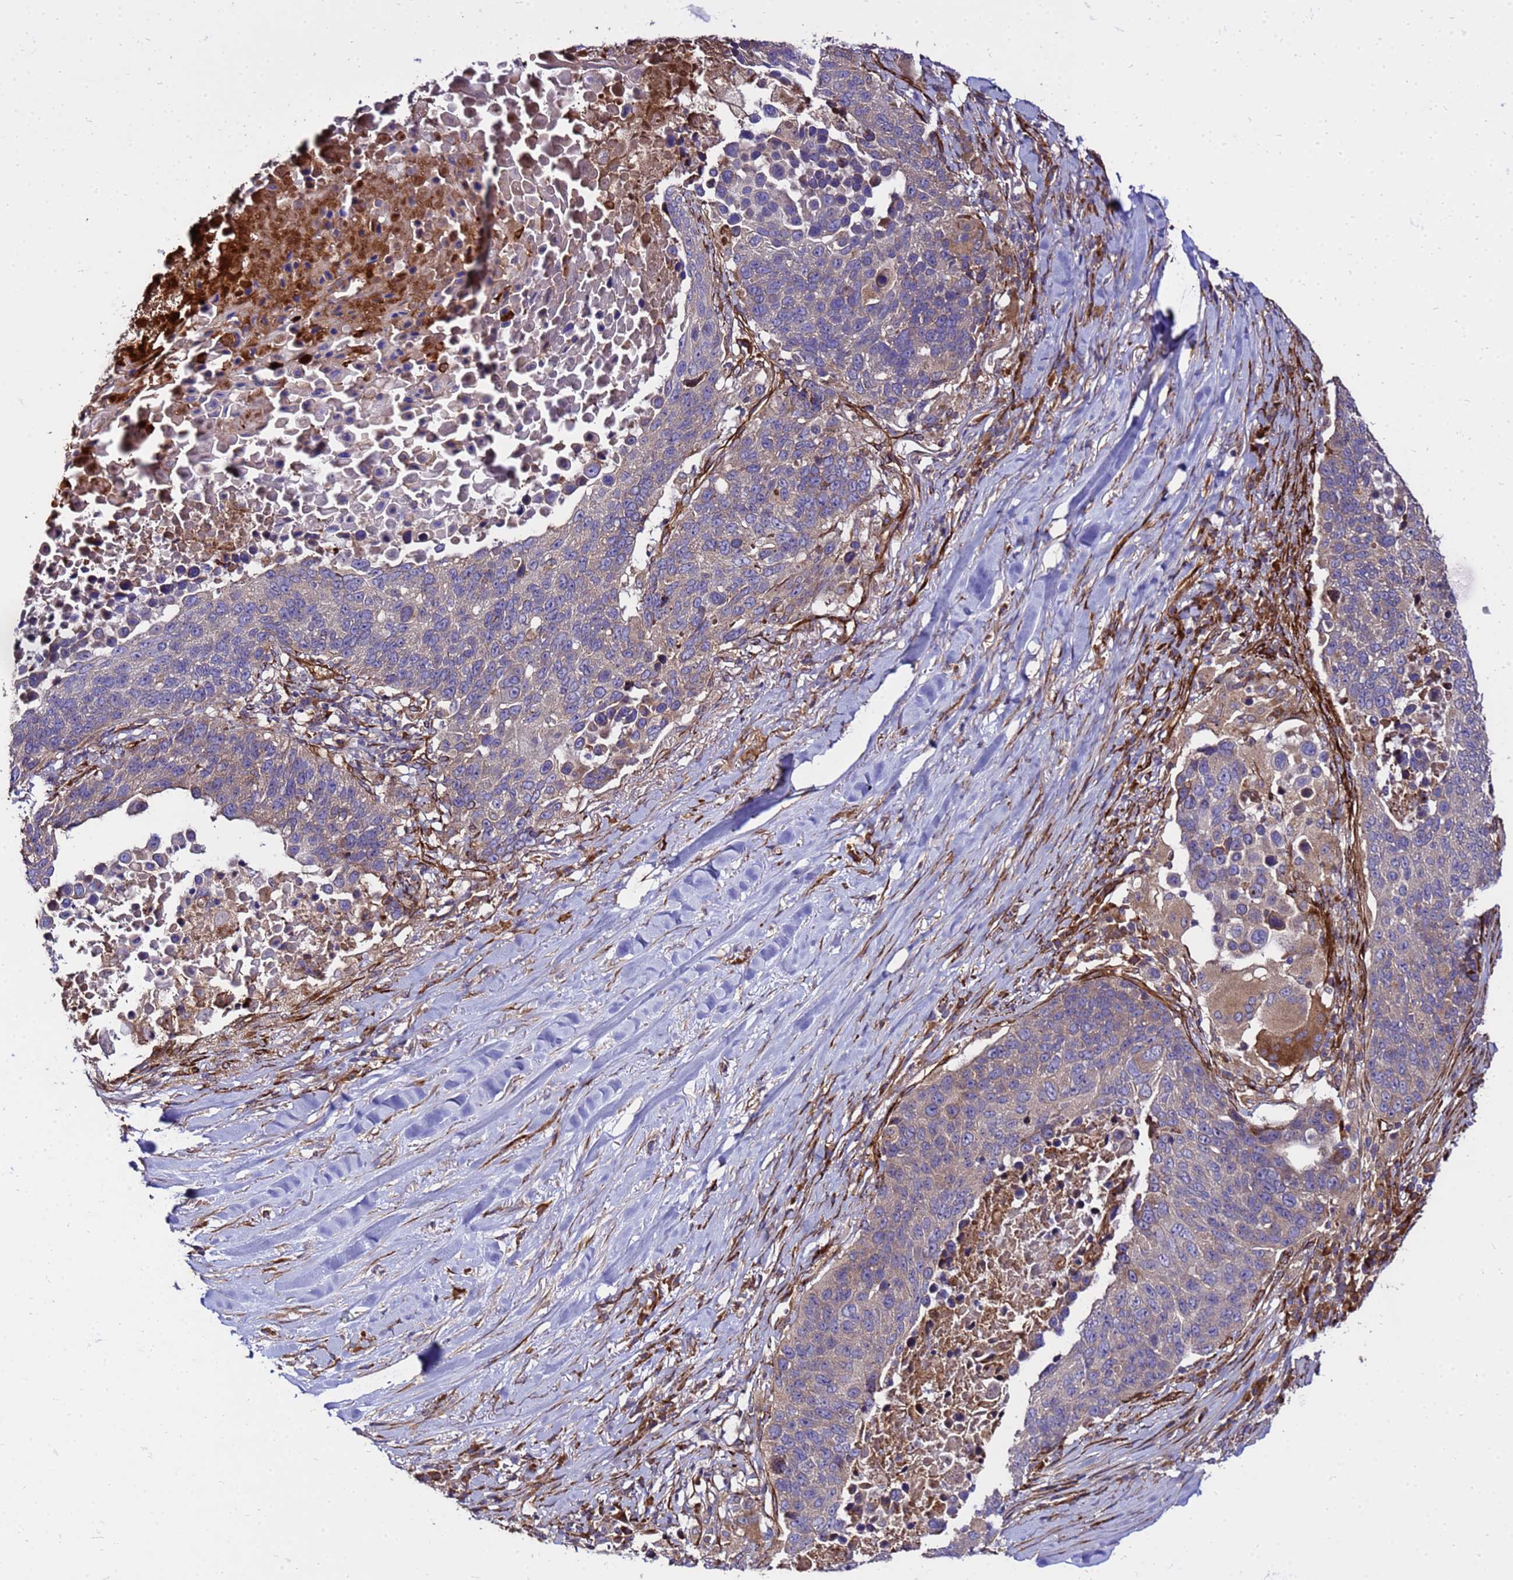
{"staining": {"intensity": "weak", "quantity": "25%-75%", "location": "cytoplasmic/membranous"}, "tissue": "lung cancer", "cell_type": "Tumor cells", "image_type": "cancer", "snomed": [{"axis": "morphology", "description": "Normal tissue, NOS"}, {"axis": "morphology", "description": "Squamous cell carcinoma, NOS"}, {"axis": "topography", "description": "Lymph node"}, {"axis": "topography", "description": "Lung"}], "caption": "High-power microscopy captured an IHC photomicrograph of lung cancer, revealing weak cytoplasmic/membranous positivity in approximately 25%-75% of tumor cells.", "gene": "WWC2", "patient": {"sex": "male", "age": 66}}